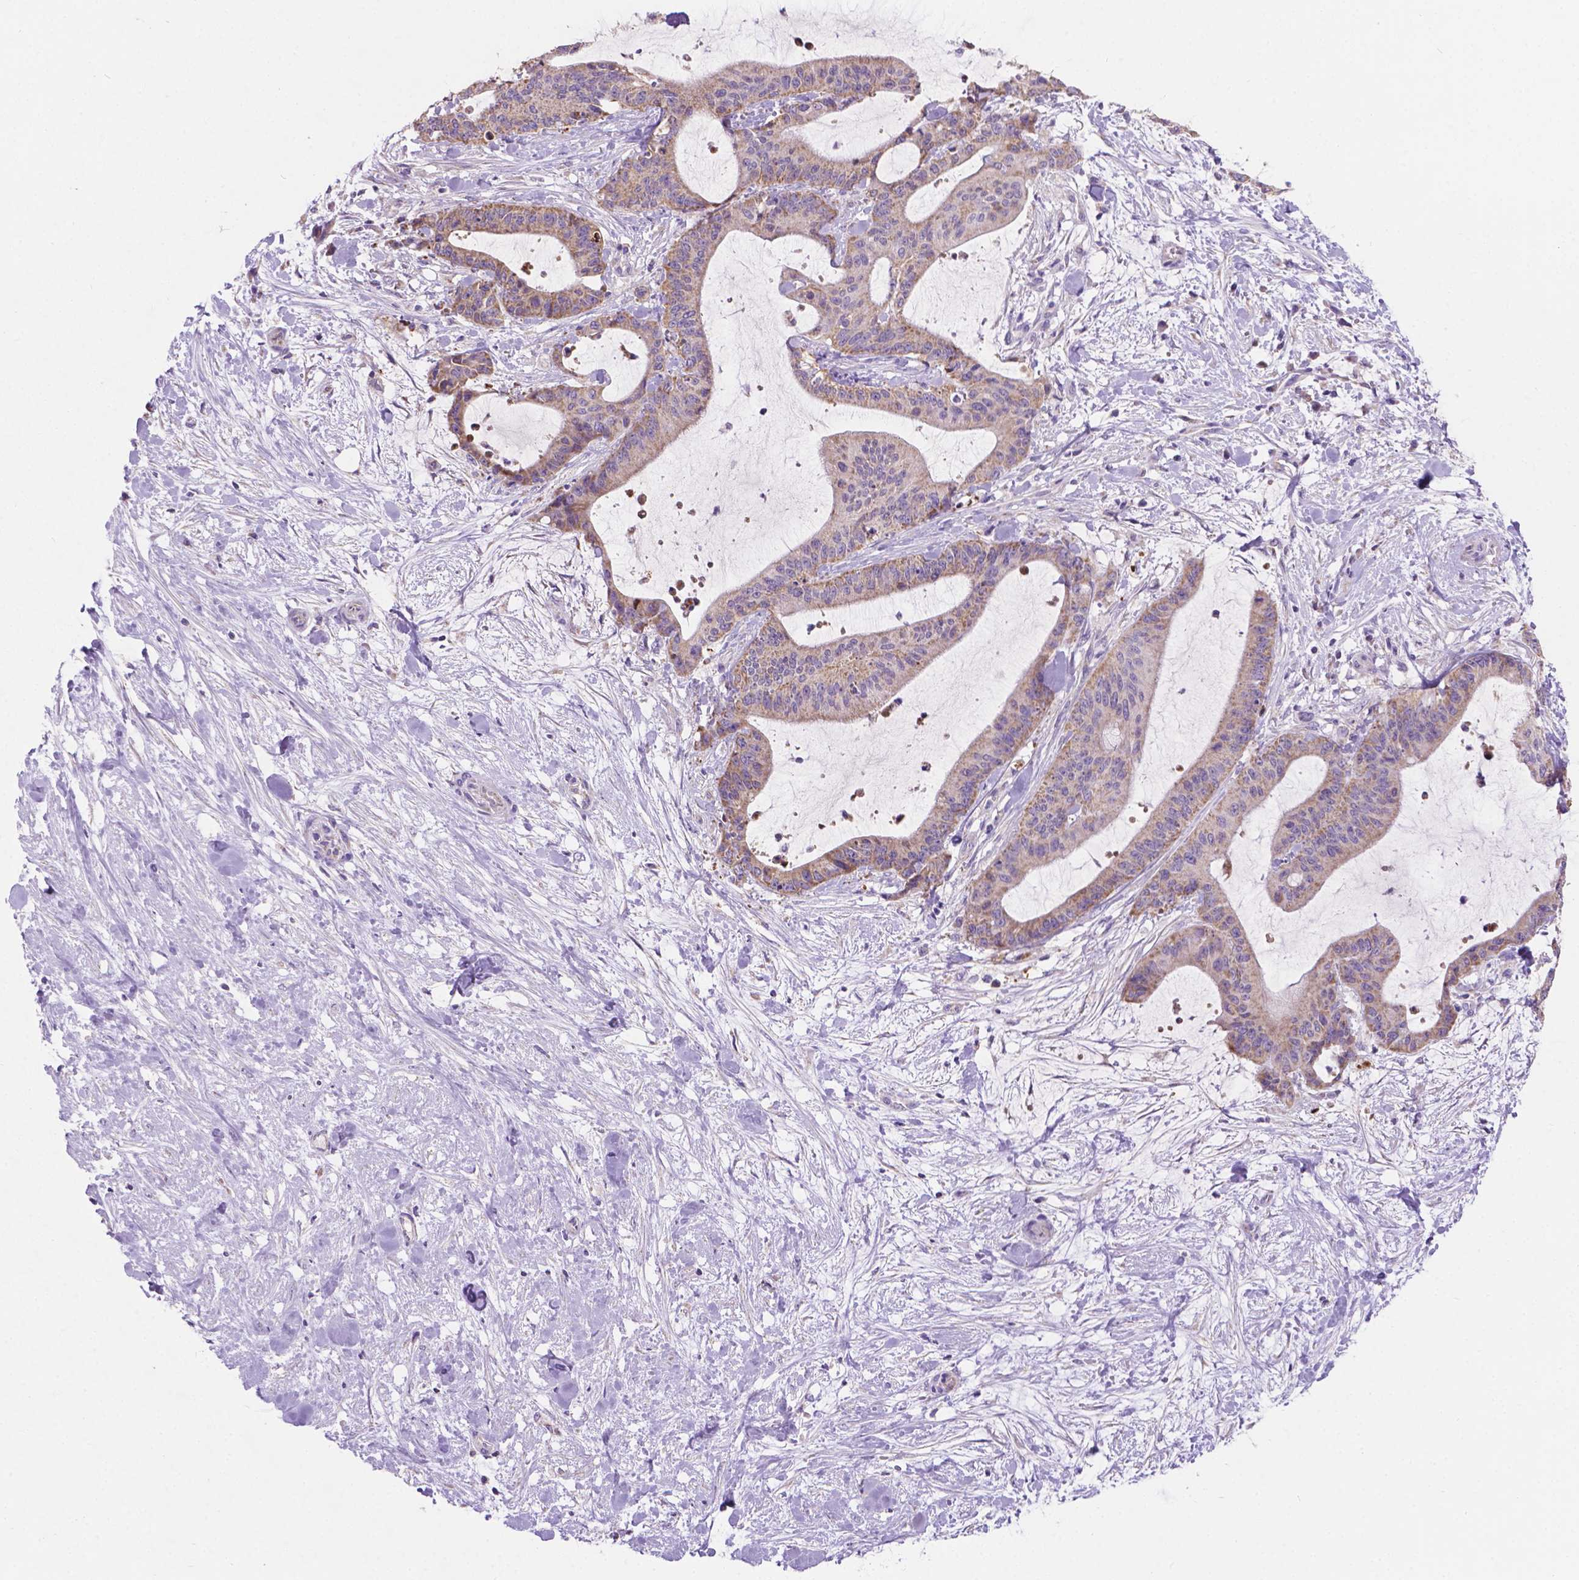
{"staining": {"intensity": "weak", "quantity": "25%-75%", "location": "cytoplasmic/membranous"}, "tissue": "liver cancer", "cell_type": "Tumor cells", "image_type": "cancer", "snomed": [{"axis": "morphology", "description": "Cholangiocarcinoma"}, {"axis": "topography", "description": "Liver"}], "caption": "A high-resolution photomicrograph shows immunohistochemistry staining of liver cholangiocarcinoma, which displays weak cytoplasmic/membranous expression in about 25%-75% of tumor cells.", "gene": "CSPG5", "patient": {"sex": "female", "age": 73}}